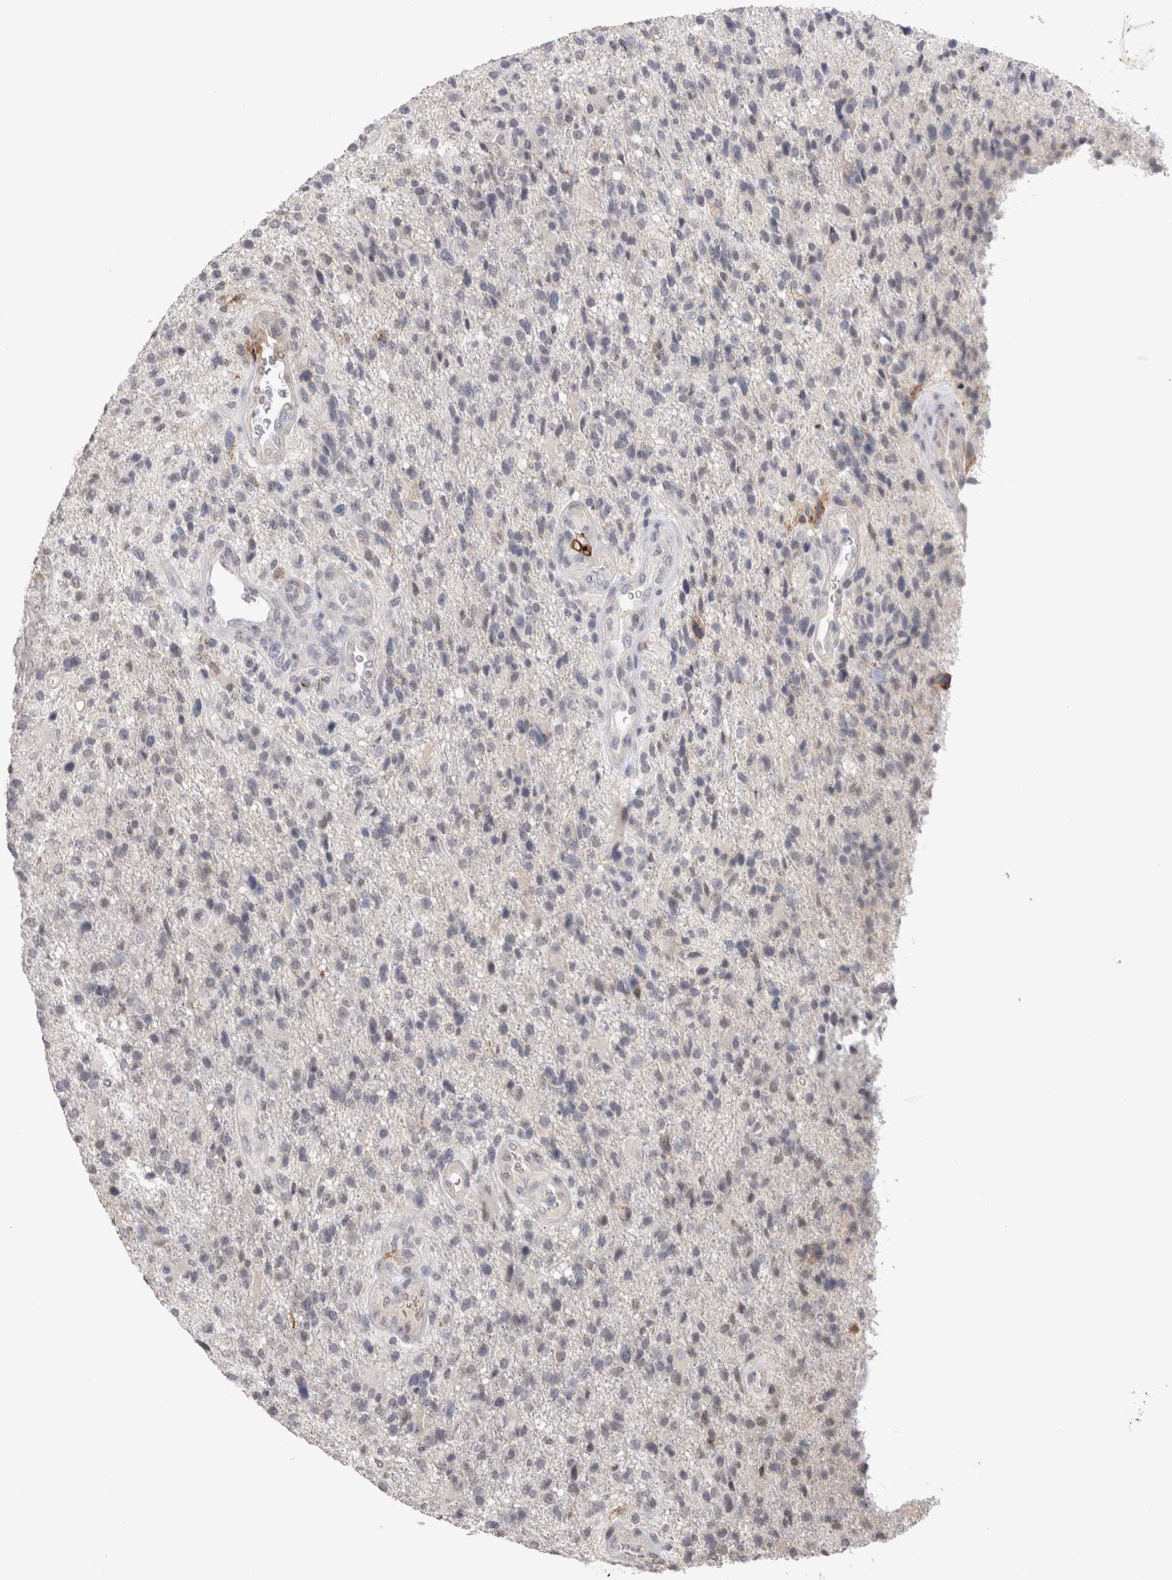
{"staining": {"intensity": "negative", "quantity": "none", "location": "none"}, "tissue": "glioma", "cell_type": "Tumor cells", "image_type": "cancer", "snomed": [{"axis": "morphology", "description": "Glioma, malignant, High grade"}, {"axis": "topography", "description": "Brain"}], "caption": "Immunohistochemistry image of neoplastic tissue: malignant high-grade glioma stained with DAB reveals no significant protein expression in tumor cells.", "gene": "CDH13", "patient": {"sex": "male", "age": 72}}